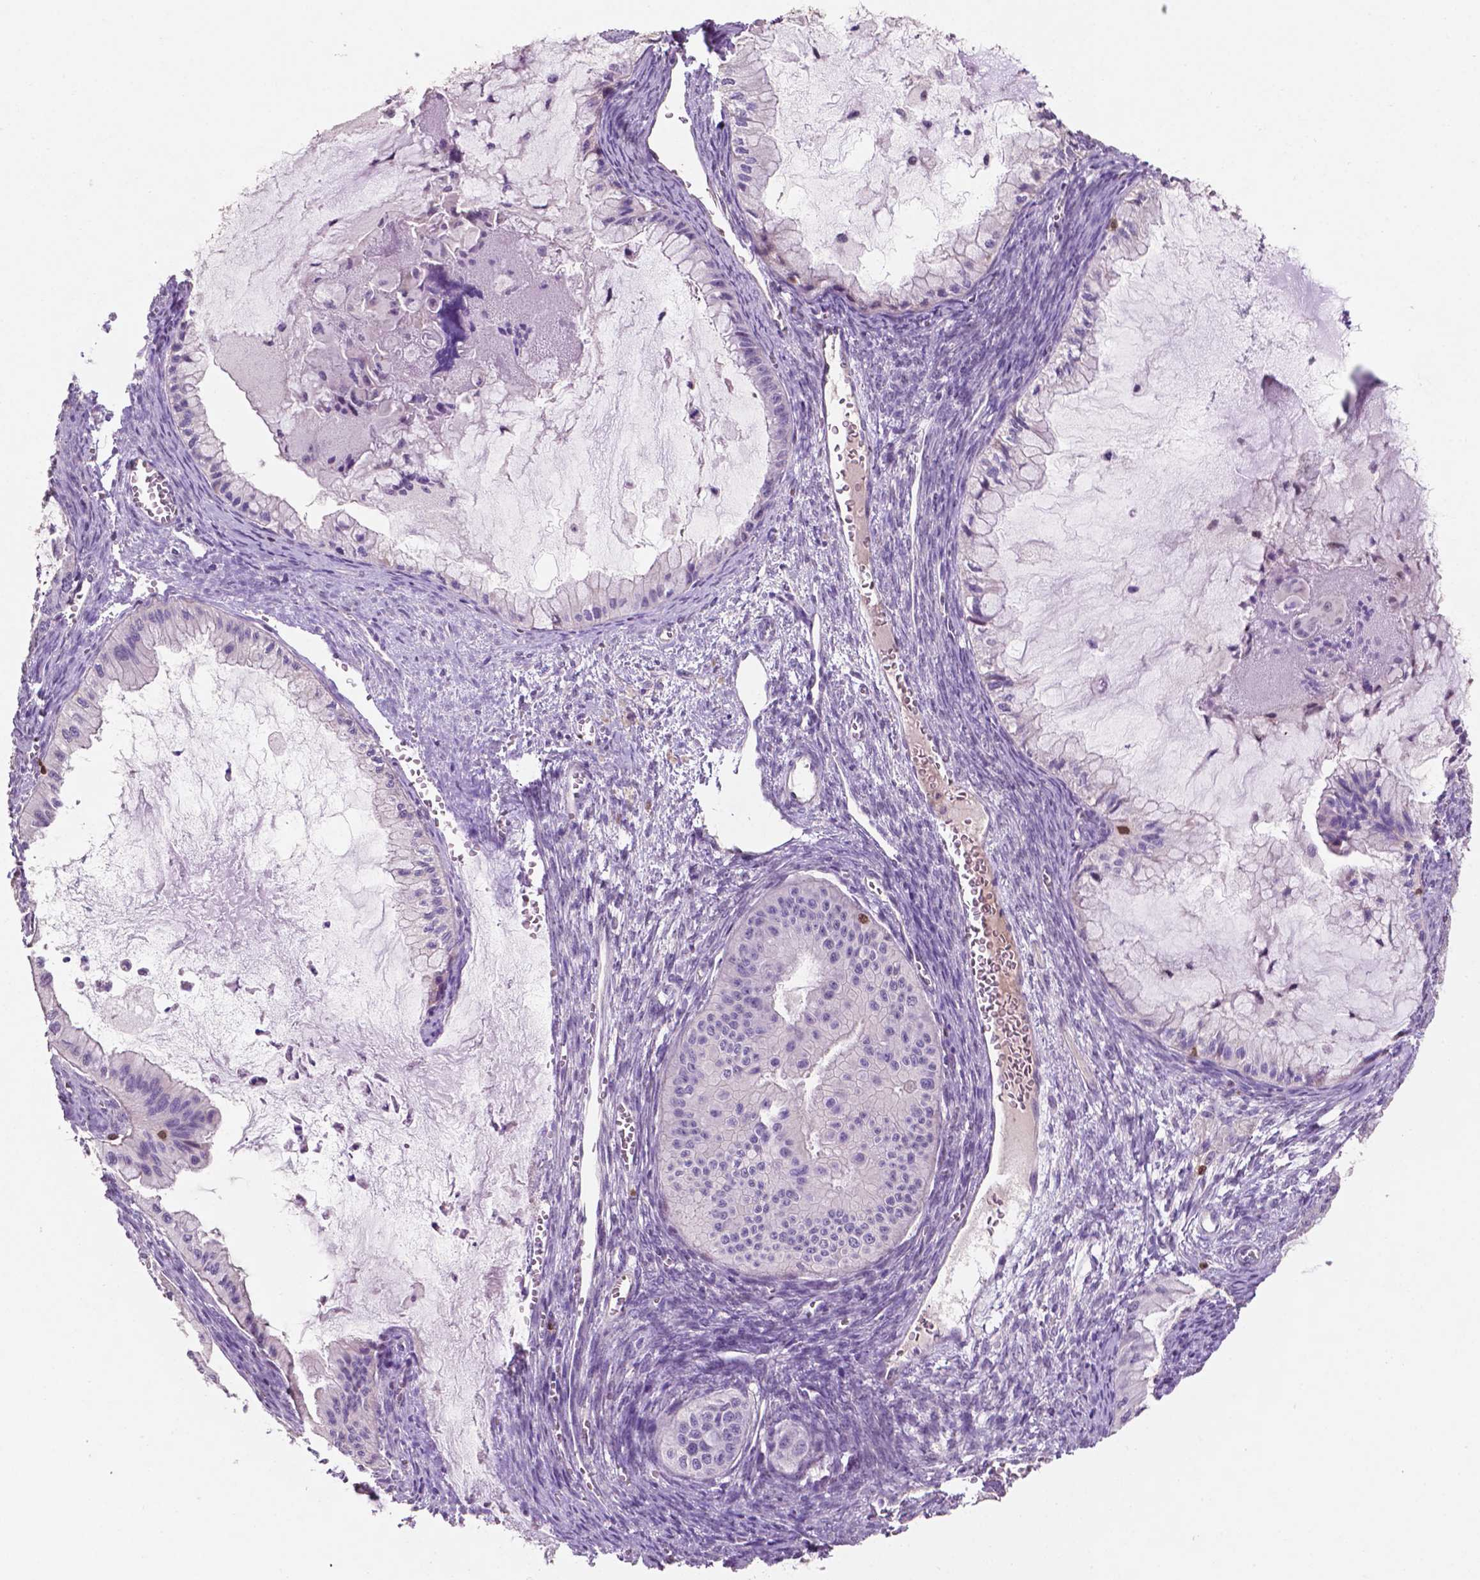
{"staining": {"intensity": "negative", "quantity": "none", "location": "none"}, "tissue": "ovarian cancer", "cell_type": "Tumor cells", "image_type": "cancer", "snomed": [{"axis": "morphology", "description": "Cystadenocarcinoma, mucinous, NOS"}, {"axis": "topography", "description": "Ovary"}], "caption": "This is a image of IHC staining of mucinous cystadenocarcinoma (ovarian), which shows no staining in tumor cells. (DAB (3,3'-diaminobenzidine) IHC, high magnification).", "gene": "TBC1D10C", "patient": {"sex": "female", "age": 72}}